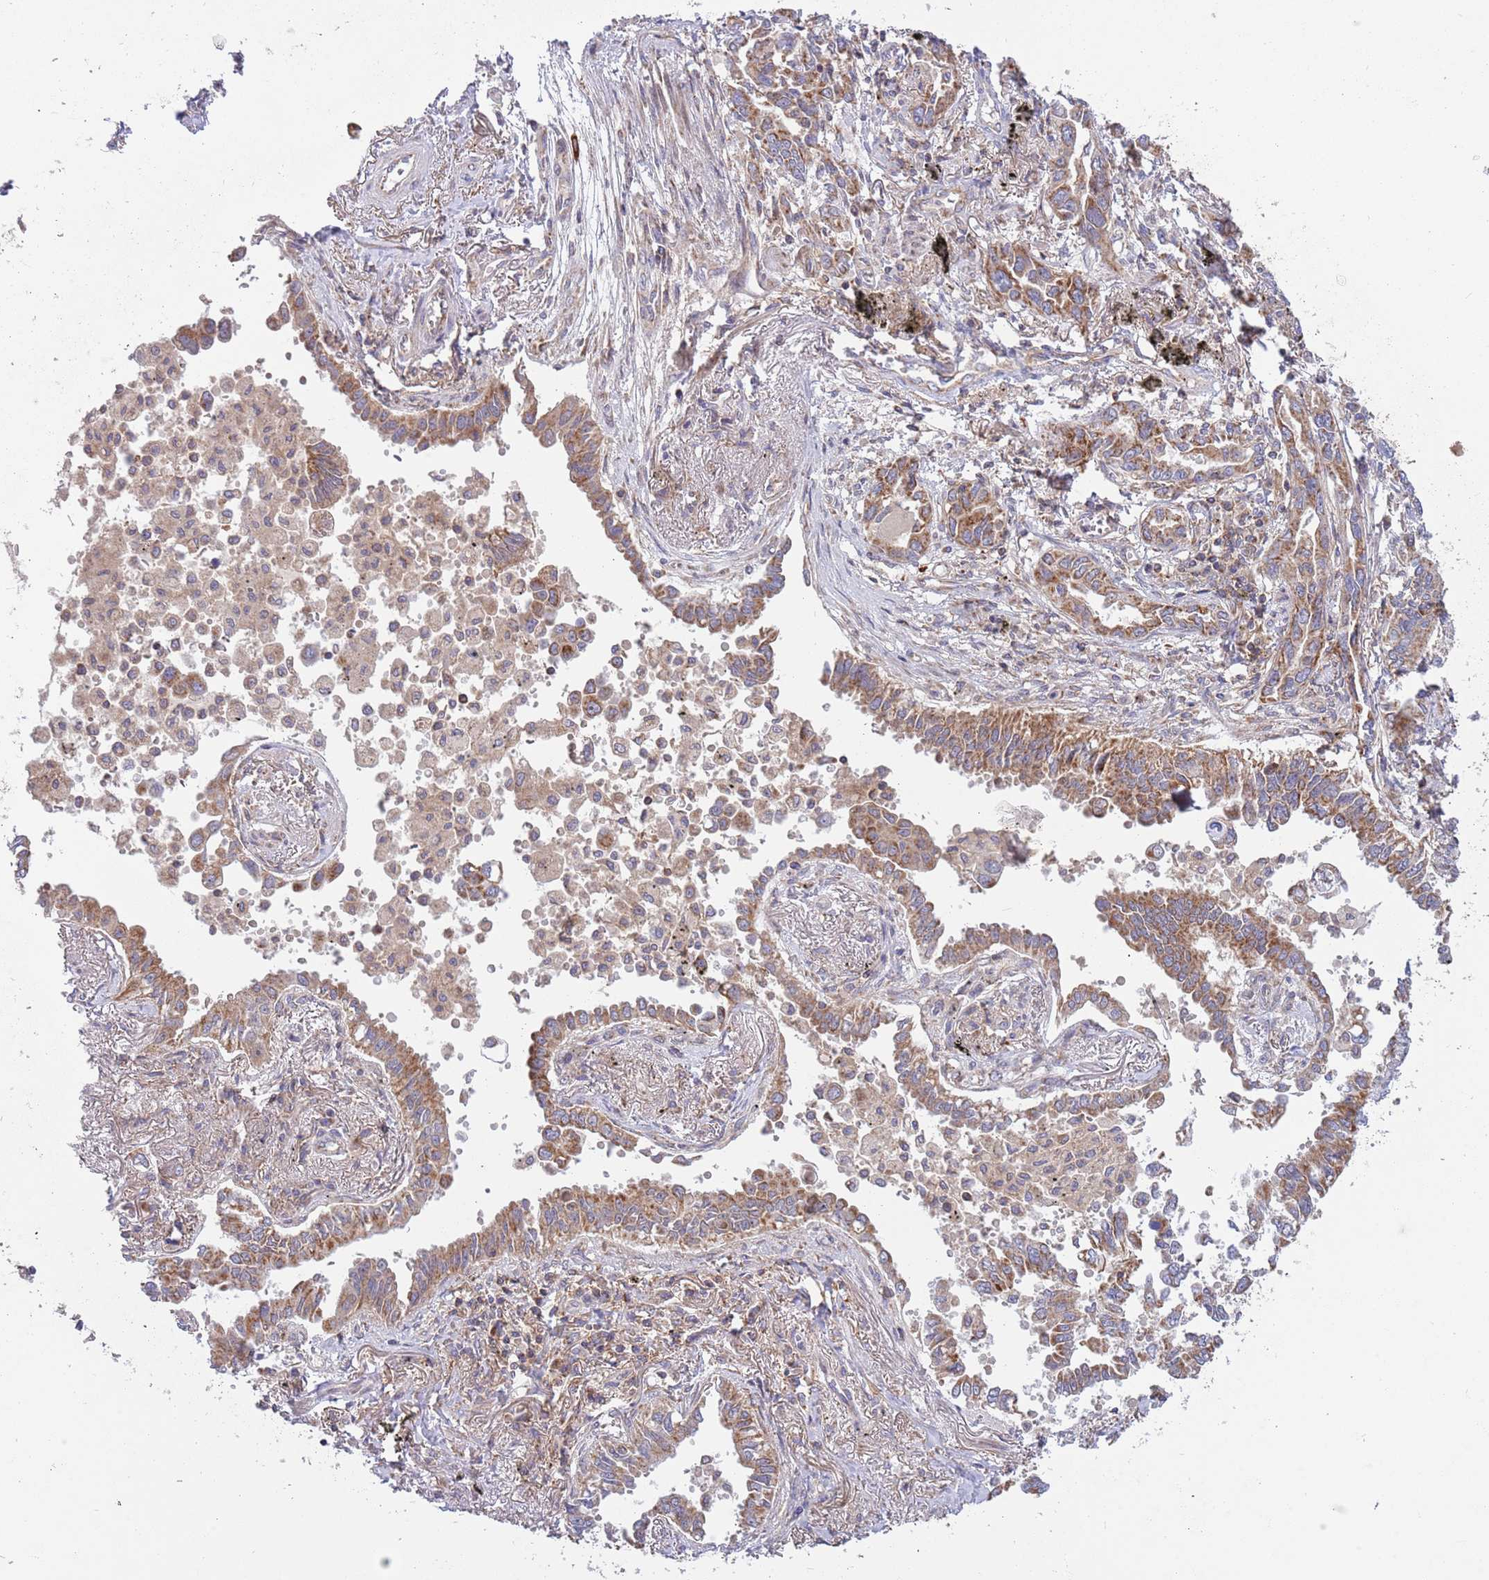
{"staining": {"intensity": "moderate", "quantity": ">75%", "location": "cytoplasmic/membranous"}, "tissue": "lung cancer", "cell_type": "Tumor cells", "image_type": "cancer", "snomed": [{"axis": "morphology", "description": "Adenocarcinoma, NOS"}, {"axis": "topography", "description": "Lung"}], "caption": "The immunohistochemical stain shows moderate cytoplasmic/membranous positivity in tumor cells of lung cancer (adenocarcinoma) tissue.", "gene": "IRS4", "patient": {"sex": "male", "age": 67}}